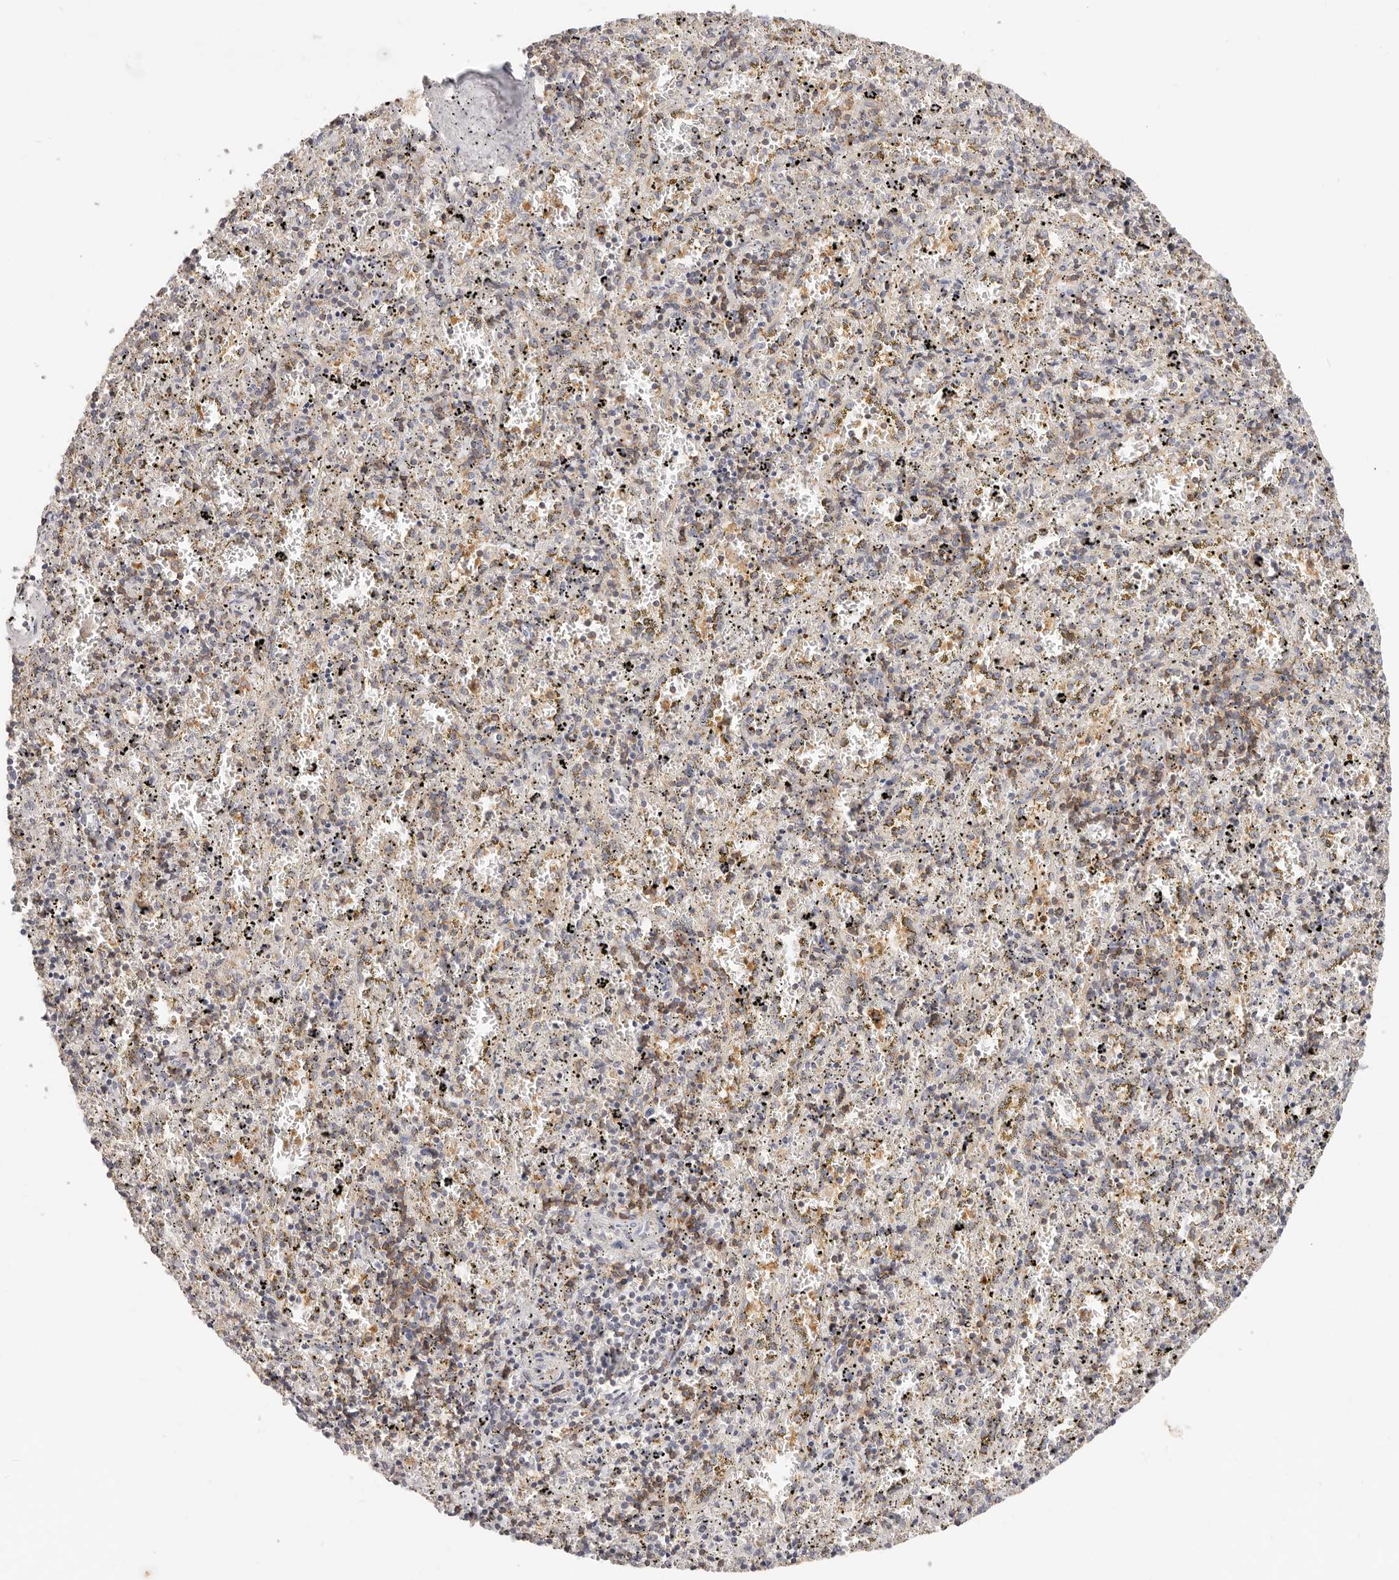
{"staining": {"intensity": "weak", "quantity": "<25%", "location": "cytoplasmic/membranous"}, "tissue": "spleen", "cell_type": "Cells in red pulp", "image_type": "normal", "snomed": [{"axis": "morphology", "description": "Normal tissue, NOS"}, {"axis": "topography", "description": "Spleen"}], "caption": "High magnification brightfield microscopy of benign spleen stained with DAB (3,3'-diaminobenzidine) (brown) and counterstained with hematoxylin (blue): cells in red pulp show no significant positivity. The staining was performed using DAB (3,3'-diaminobenzidine) to visualize the protein expression in brown, while the nuclei were stained in blue with hematoxylin (Magnification: 20x).", "gene": "DTNBP1", "patient": {"sex": "male", "age": 11}}